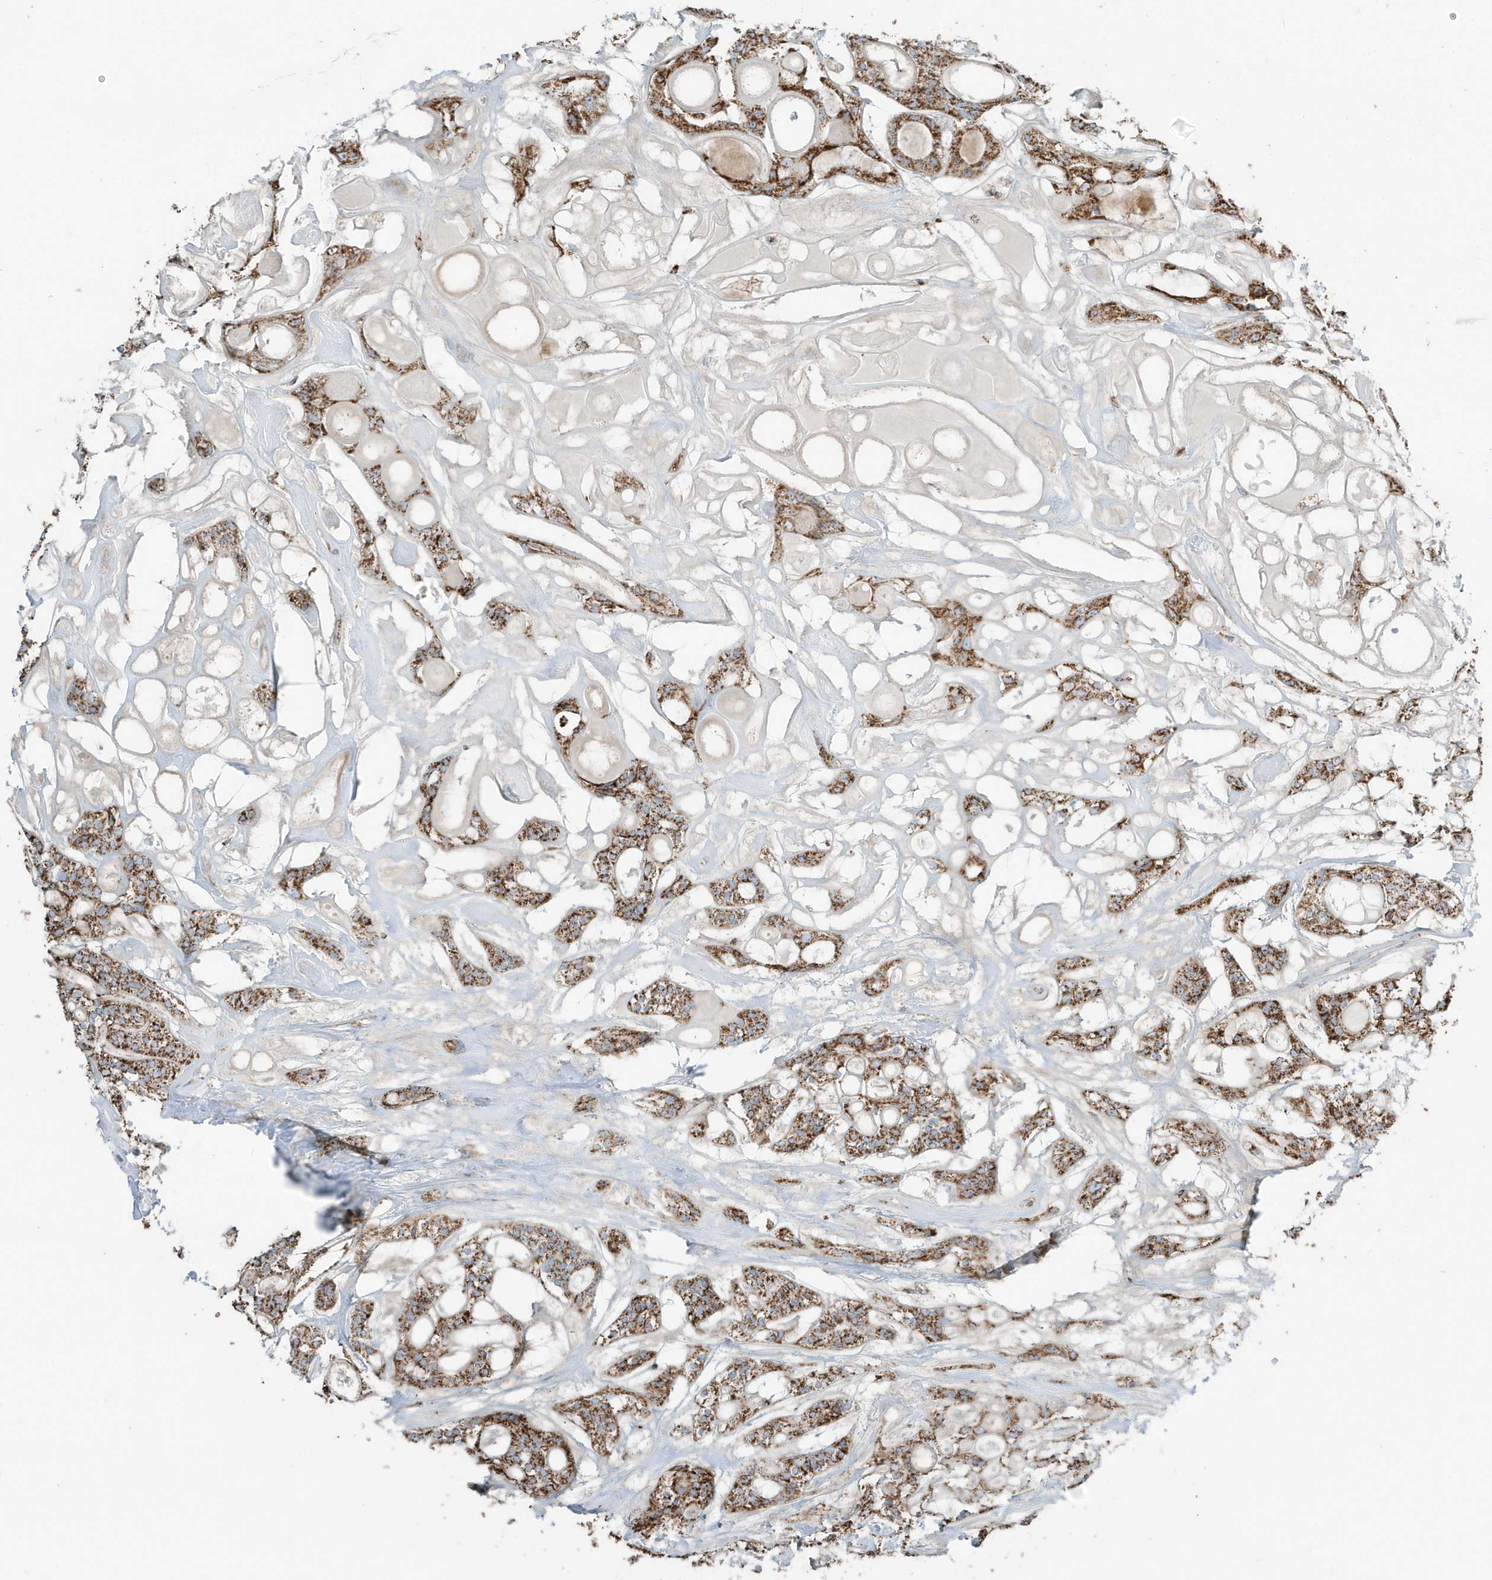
{"staining": {"intensity": "strong", "quantity": ">75%", "location": "cytoplasmic/membranous"}, "tissue": "head and neck cancer", "cell_type": "Tumor cells", "image_type": "cancer", "snomed": [{"axis": "morphology", "description": "Adenocarcinoma, NOS"}, {"axis": "topography", "description": "Head-Neck"}], "caption": "The photomicrograph exhibits a brown stain indicating the presence of a protein in the cytoplasmic/membranous of tumor cells in head and neck cancer (adenocarcinoma).", "gene": "RAB11FIP3", "patient": {"sex": "male", "age": 66}}